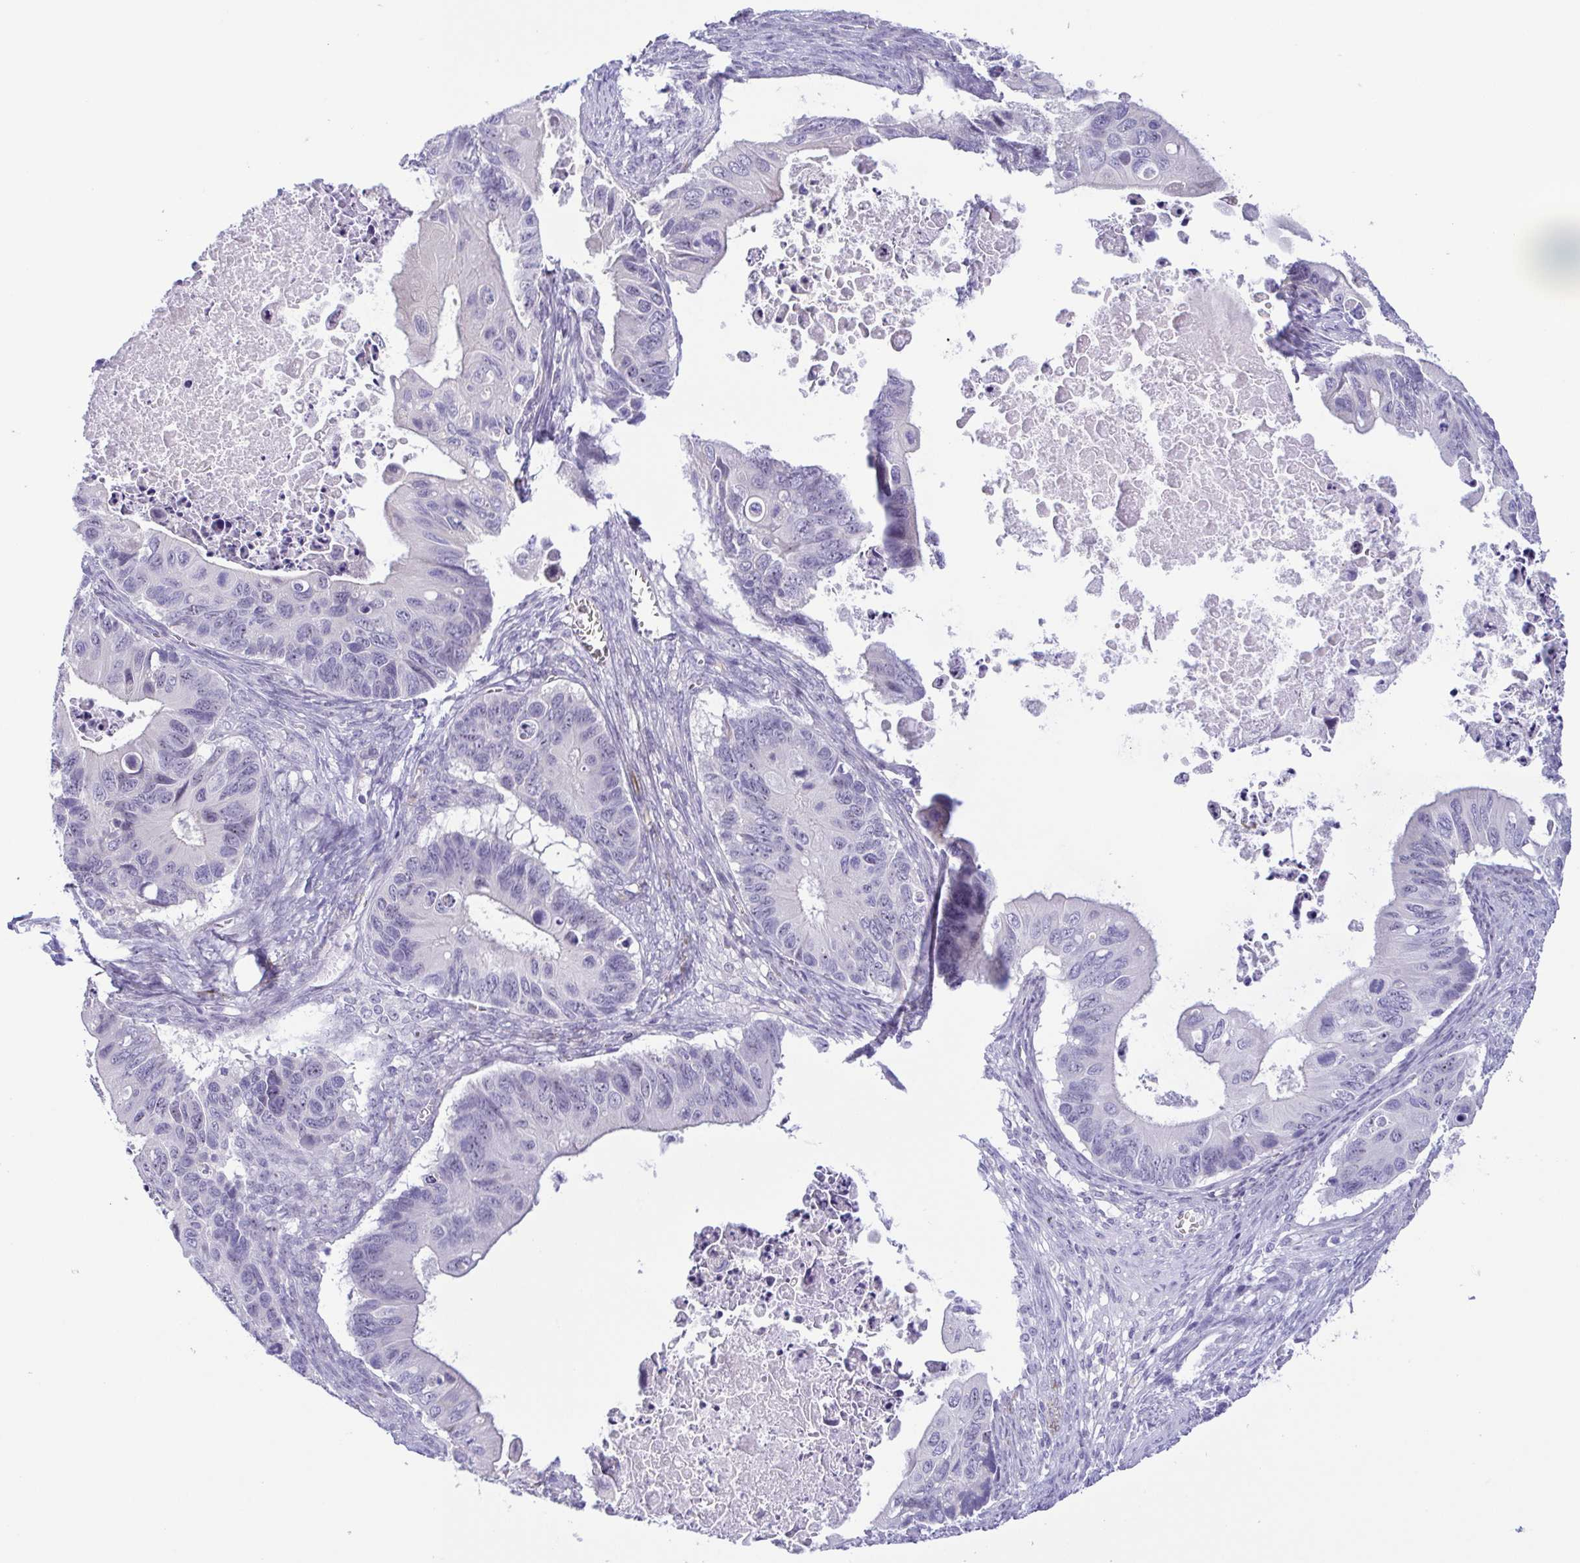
{"staining": {"intensity": "negative", "quantity": "none", "location": "none"}, "tissue": "ovarian cancer", "cell_type": "Tumor cells", "image_type": "cancer", "snomed": [{"axis": "morphology", "description": "Cystadenocarcinoma, mucinous, NOS"}, {"axis": "topography", "description": "Ovary"}], "caption": "The IHC histopathology image has no significant expression in tumor cells of mucinous cystadenocarcinoma (ovarian) tissue.", "gene": "MYL7", "patient": {"sex": "female", "age": 64}}